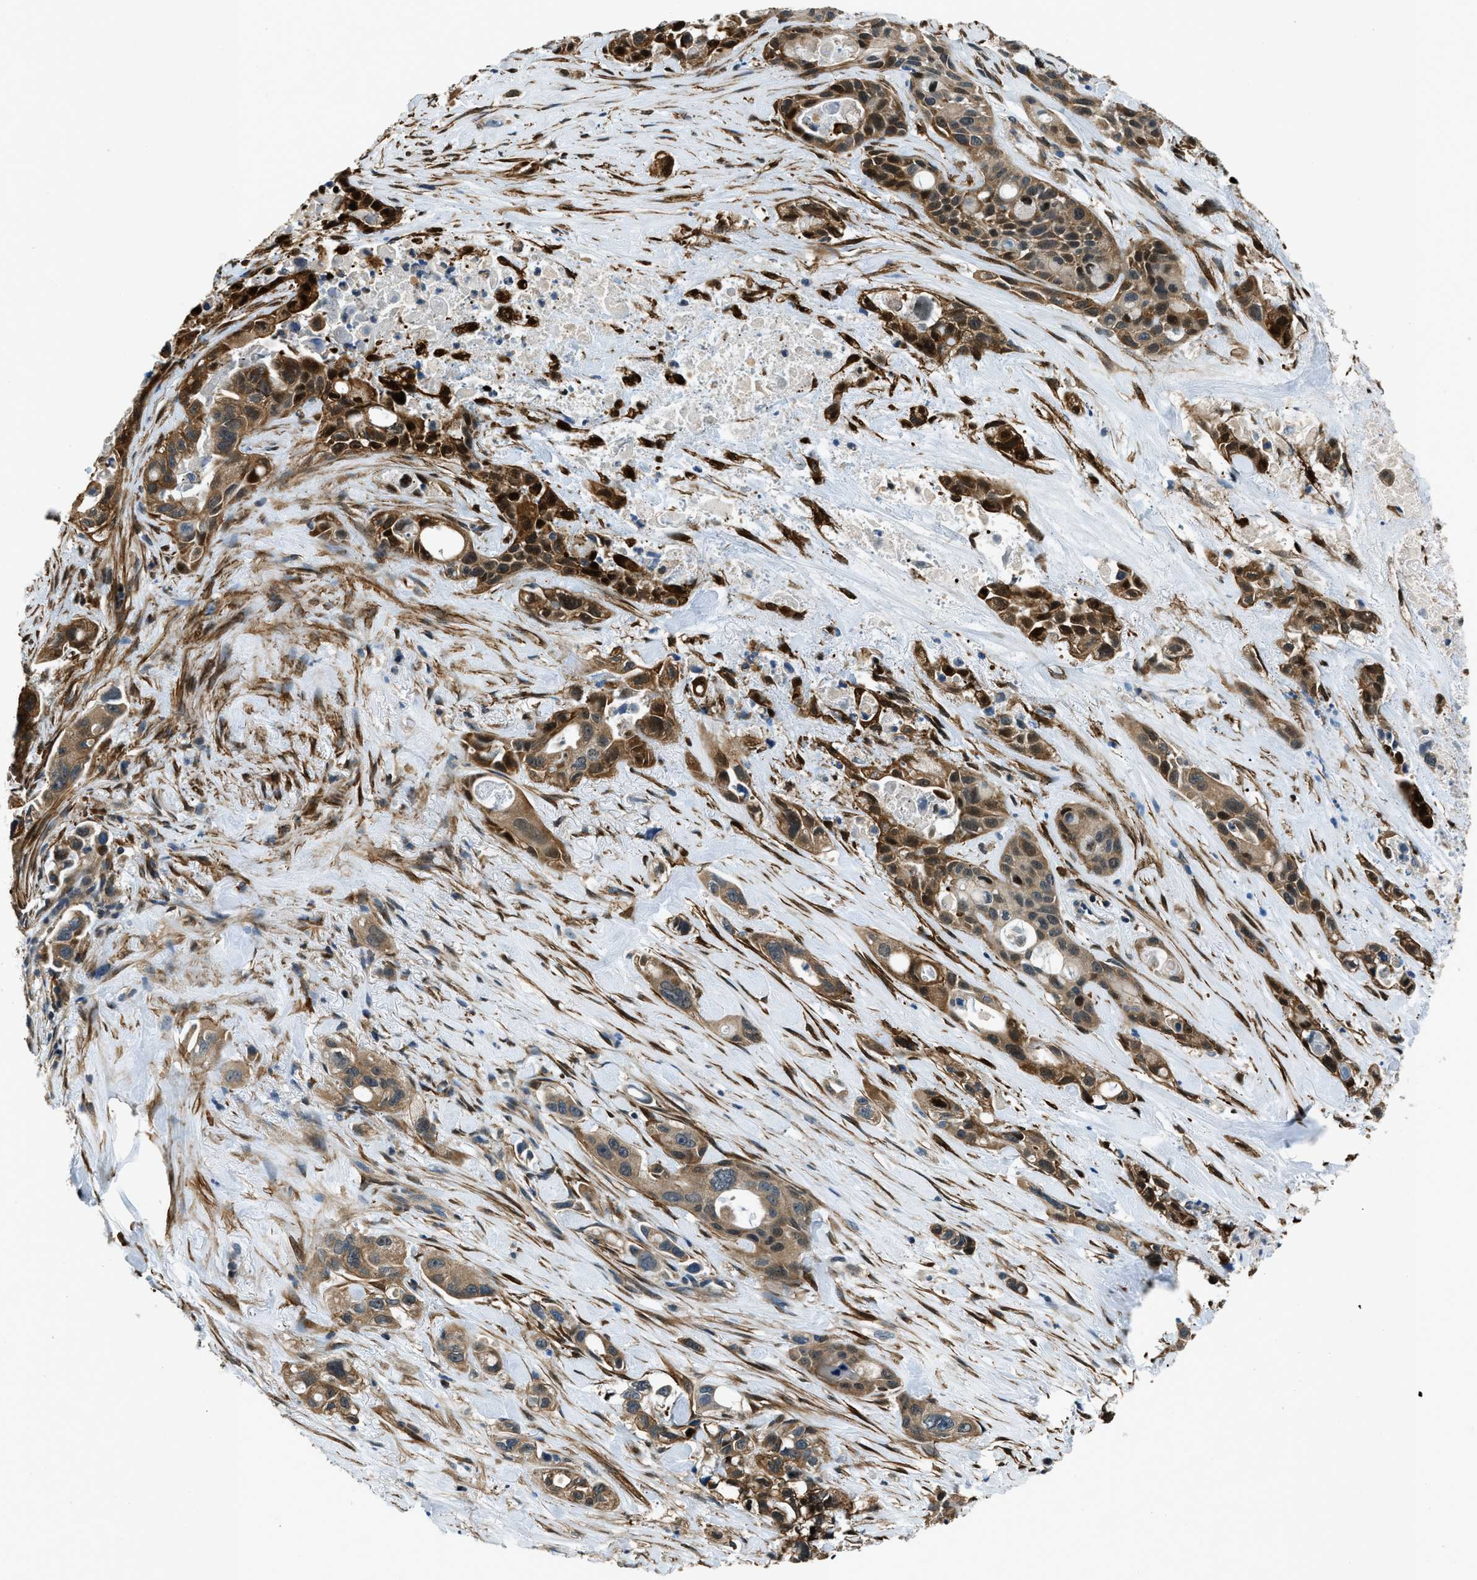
{"staining": {"intensity": "moderate", "quantity": ">75%", "location": "cytoplasmic/membranous,nuclear"}, "tissue": "pancreatic cancer", "cell_type": "Tumor cells", "image_type": "cancer", "snomed": [{"axis": "morphology", "description": "Adenocarcinoma, NOS"}, {"axis": "topography", "description": "Pancreas"}], "caption": "Immunohistochemical staining of pancreatic cancer reveals moderate cytoplasmic/membranous and nuclear protein expression in about >75% of tumor cells. (Brightfield microscopy of DAB IHC at high magnification).", "gene": "NUDCD3", "patient": {"sex": "male", "age": 53}}